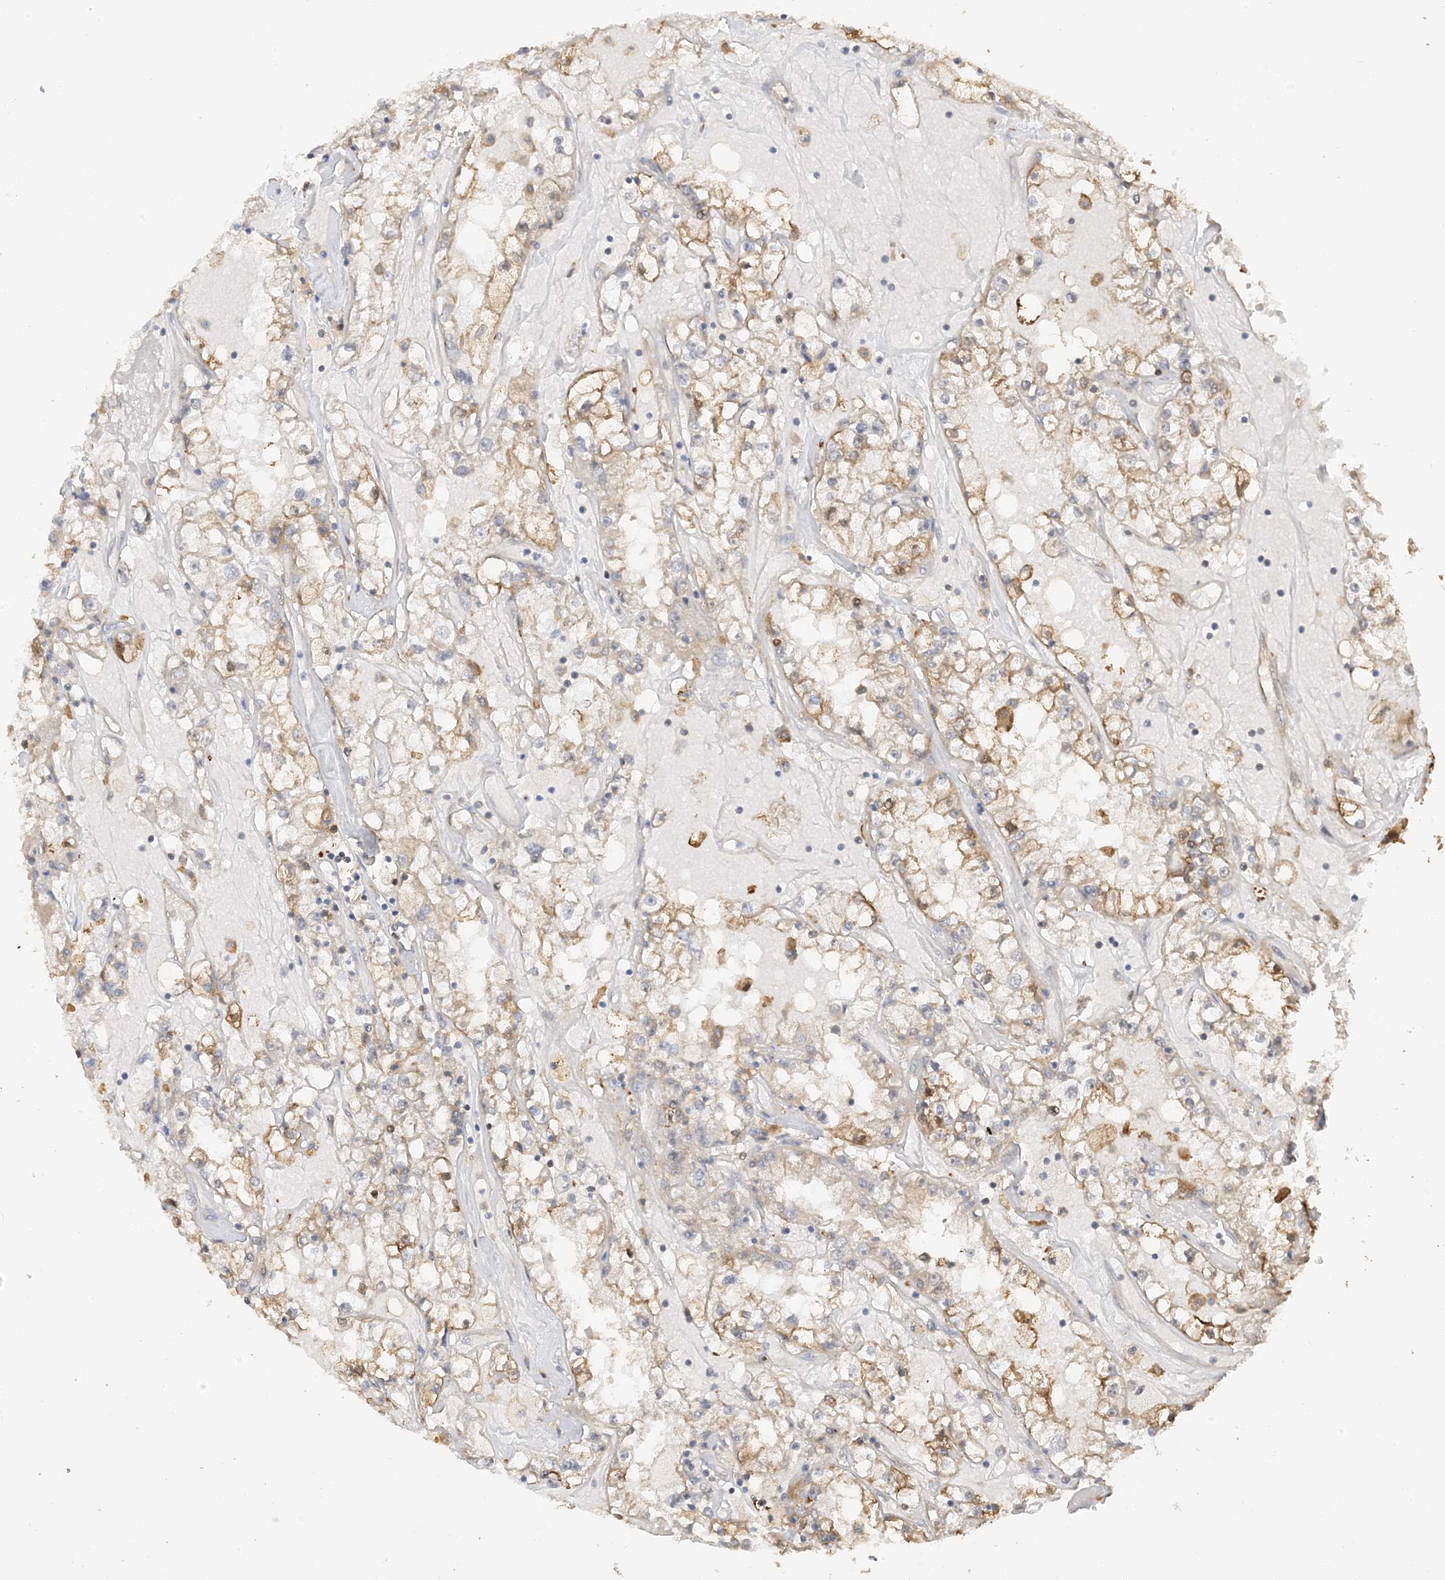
{"staining": {"intensity": "weak", "quantity": "25%-75%", "location": "cytoplasmic/membranous"}, "tissue": "renal cancer", "cell_type": "Tumor cells", "image_type": "cancer", "snomed": [{"axis": "morphology", "description": "Adenocarcinoma, NOS"}, {"axis": "topography", "description": "Kidney"}], "caption": "Adenocarcinoma (renal) stained for a protein (brown) shows weak cytoplasmic/membranous positive positivity in about 25%-75% of tumor cells.", "gene": "PHACTR2", "patient": {"sex": "male", "age": 56}}